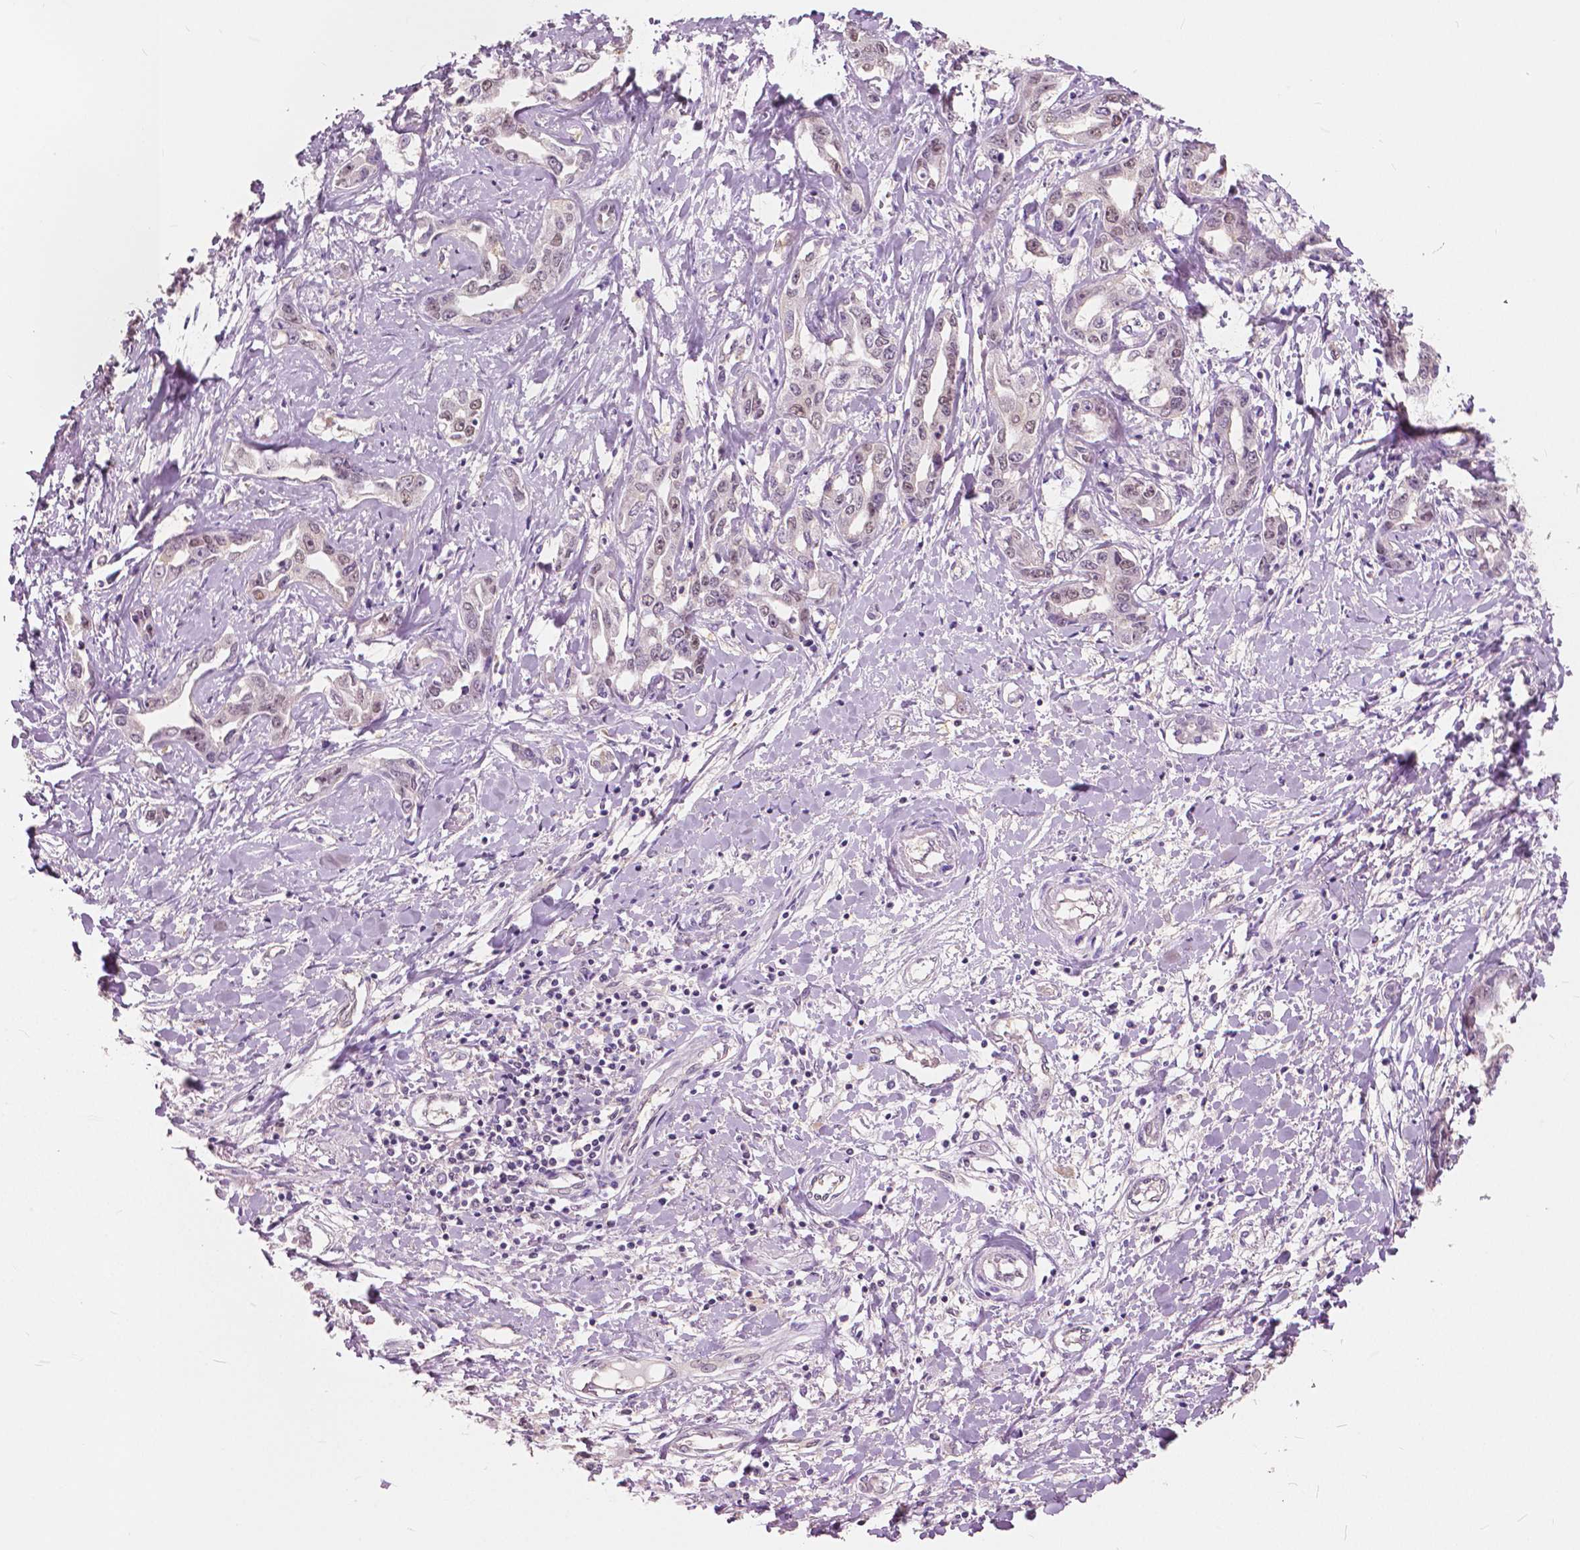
{"staining": {"intensity": "weak", "quantity": "<25%", "location": "nuclear"}, "tissue": "liver cancer", "cell_type": "Tumor cells", "image_type": "cancer", "snomed": [{"axis": "morphology", "description": "Cholangiocarcinoma"}, {"axis": "topography", "description": "Liver"}], "caption": "The photomicrograph reveals no staining of tumor cells in liver cholangiocarcinoma.", "gene": "TKFC", "patient": {"sex": "male", "age": 59}}